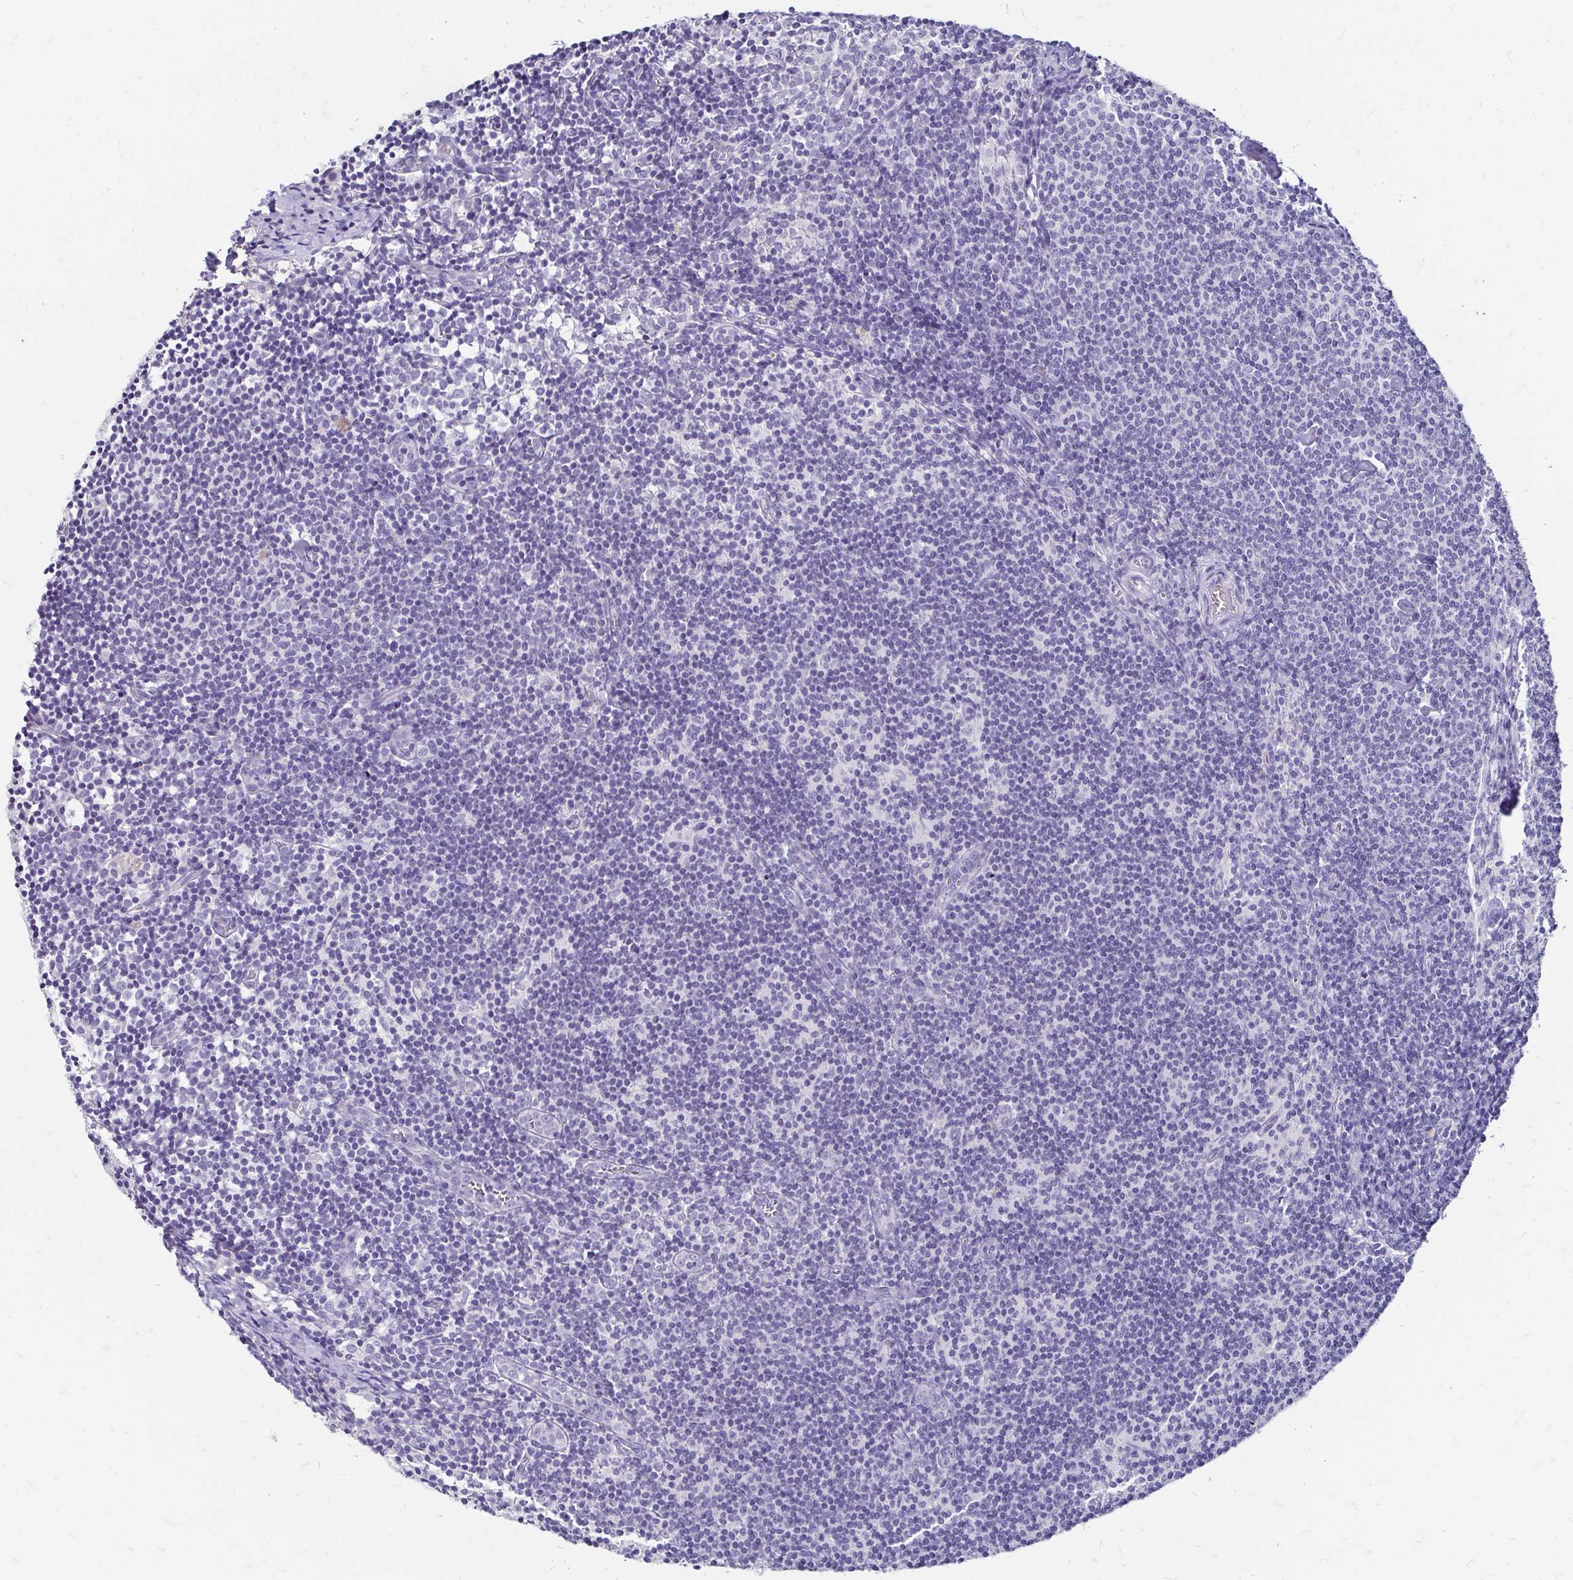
{"staining": {"intensity": "negative", "quantity": "none", "location": "none"}, "tissue": "lymph node", "cell_type": "Germinal center cells", "image_type": "normal", "snomed": [{"axis": "morphology", "description": "Normal tissue, NOS"}, {"axis": "topography", "description": "Lymph node"}], "caption": "This image is of benign lymph node stained with IHC to label a protein in brown with the nuclei are counter-stained blue. There is no staining in germinal center cells.", "gene": "SCG3", "patient": {"sex": "female", "age": 41}}